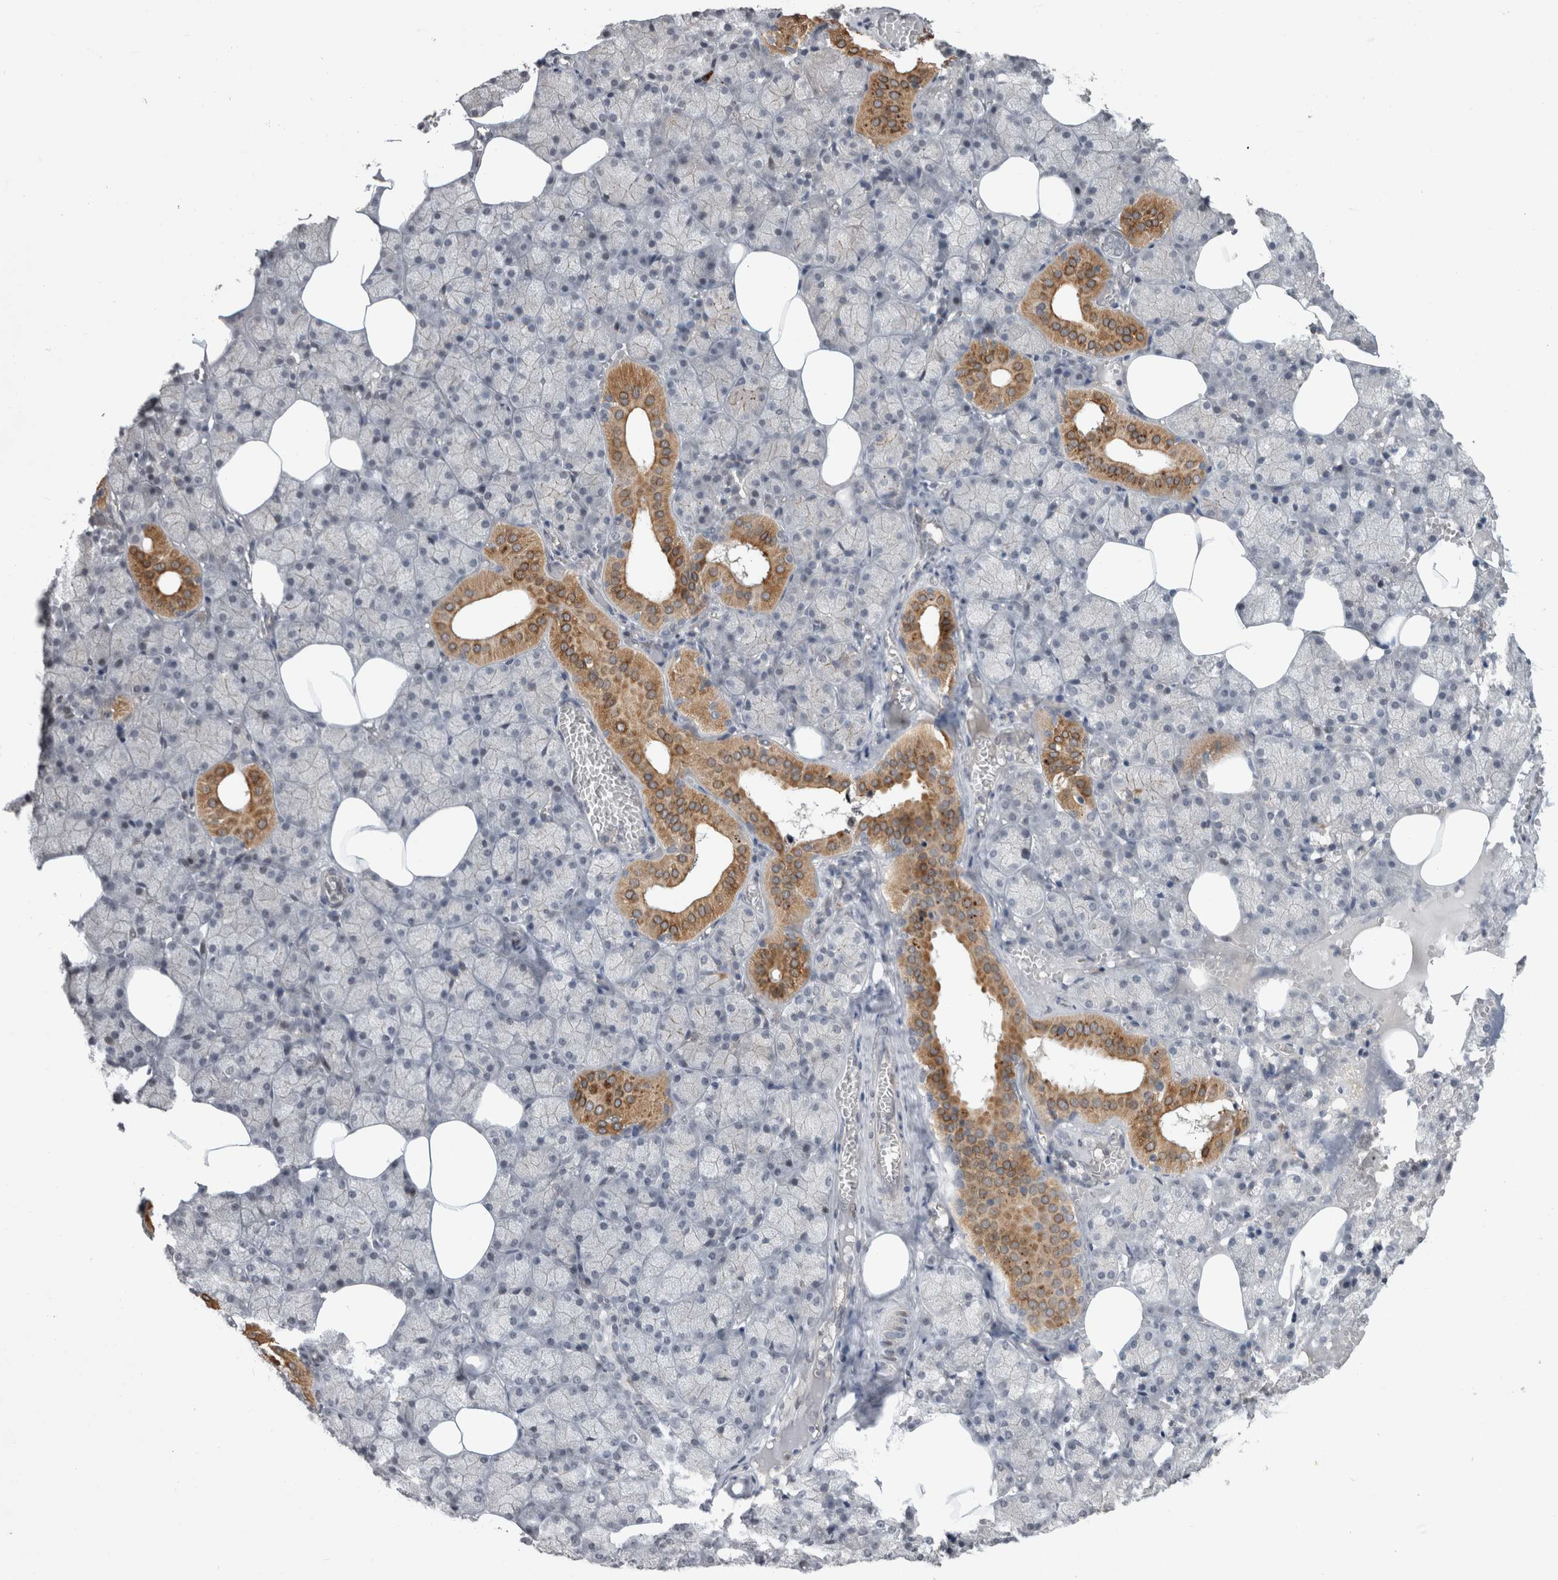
{"staining": {"intensity": "moderate", "quantity": "<25%", "location": "cytoplasmic/membranous"}, "tissue": "salivary gland", "cell_type": "Glandular cells", "image_type": "normal", "snomed": [{"axis": "morphology", "description": "Normal tissue, NOS"}, {"axis": "topography", "description": "Salivary gland"}], "caption": "IHC (DAB (3,3'-diaminobenzidine)) staining of normal human salivary gland exhibits moderate cytoplasmic/membranous protein staining in about <25% of glandular cells.", "gene": "MTBP", "patient": {"sex": "male", "age": 62}}